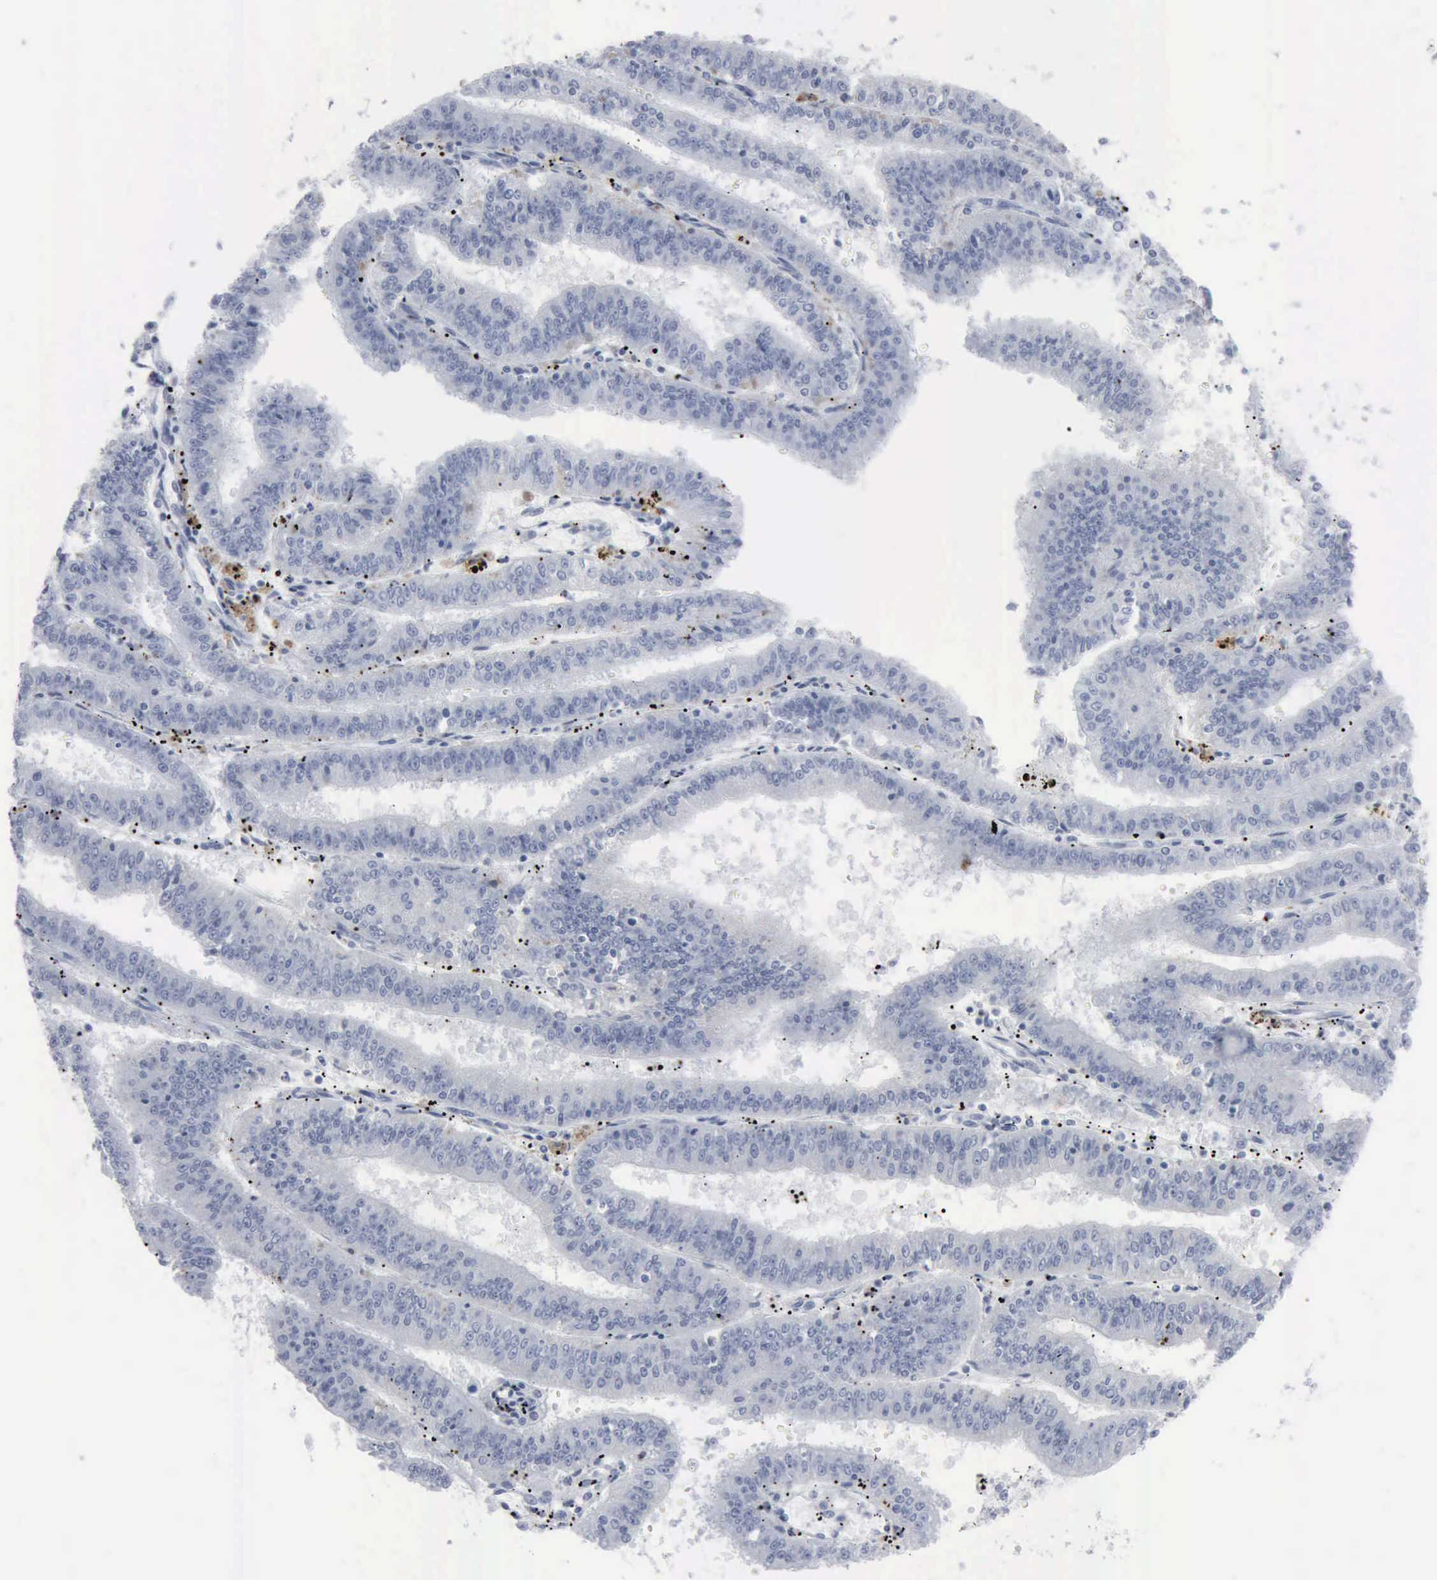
{"staining": {"intensity": "negative", "quantity": "none", "location": "none"}, "tissue": "endometrial cancer", "cell_type": "Tumor cells", "image_type": "cancer", "snomed": [{"axis": "morphology", "description": "Adenocarcinoma, NOS"}, {"axis": "topography", "description": "Endometrium"}], "caption": "This is a histopathology image of IHC staining of adenocarcinoma (endometrial), which shows no staining in tumor cells.", "gene": "GLA", "patient": {"sex": "female", "age": 66}}